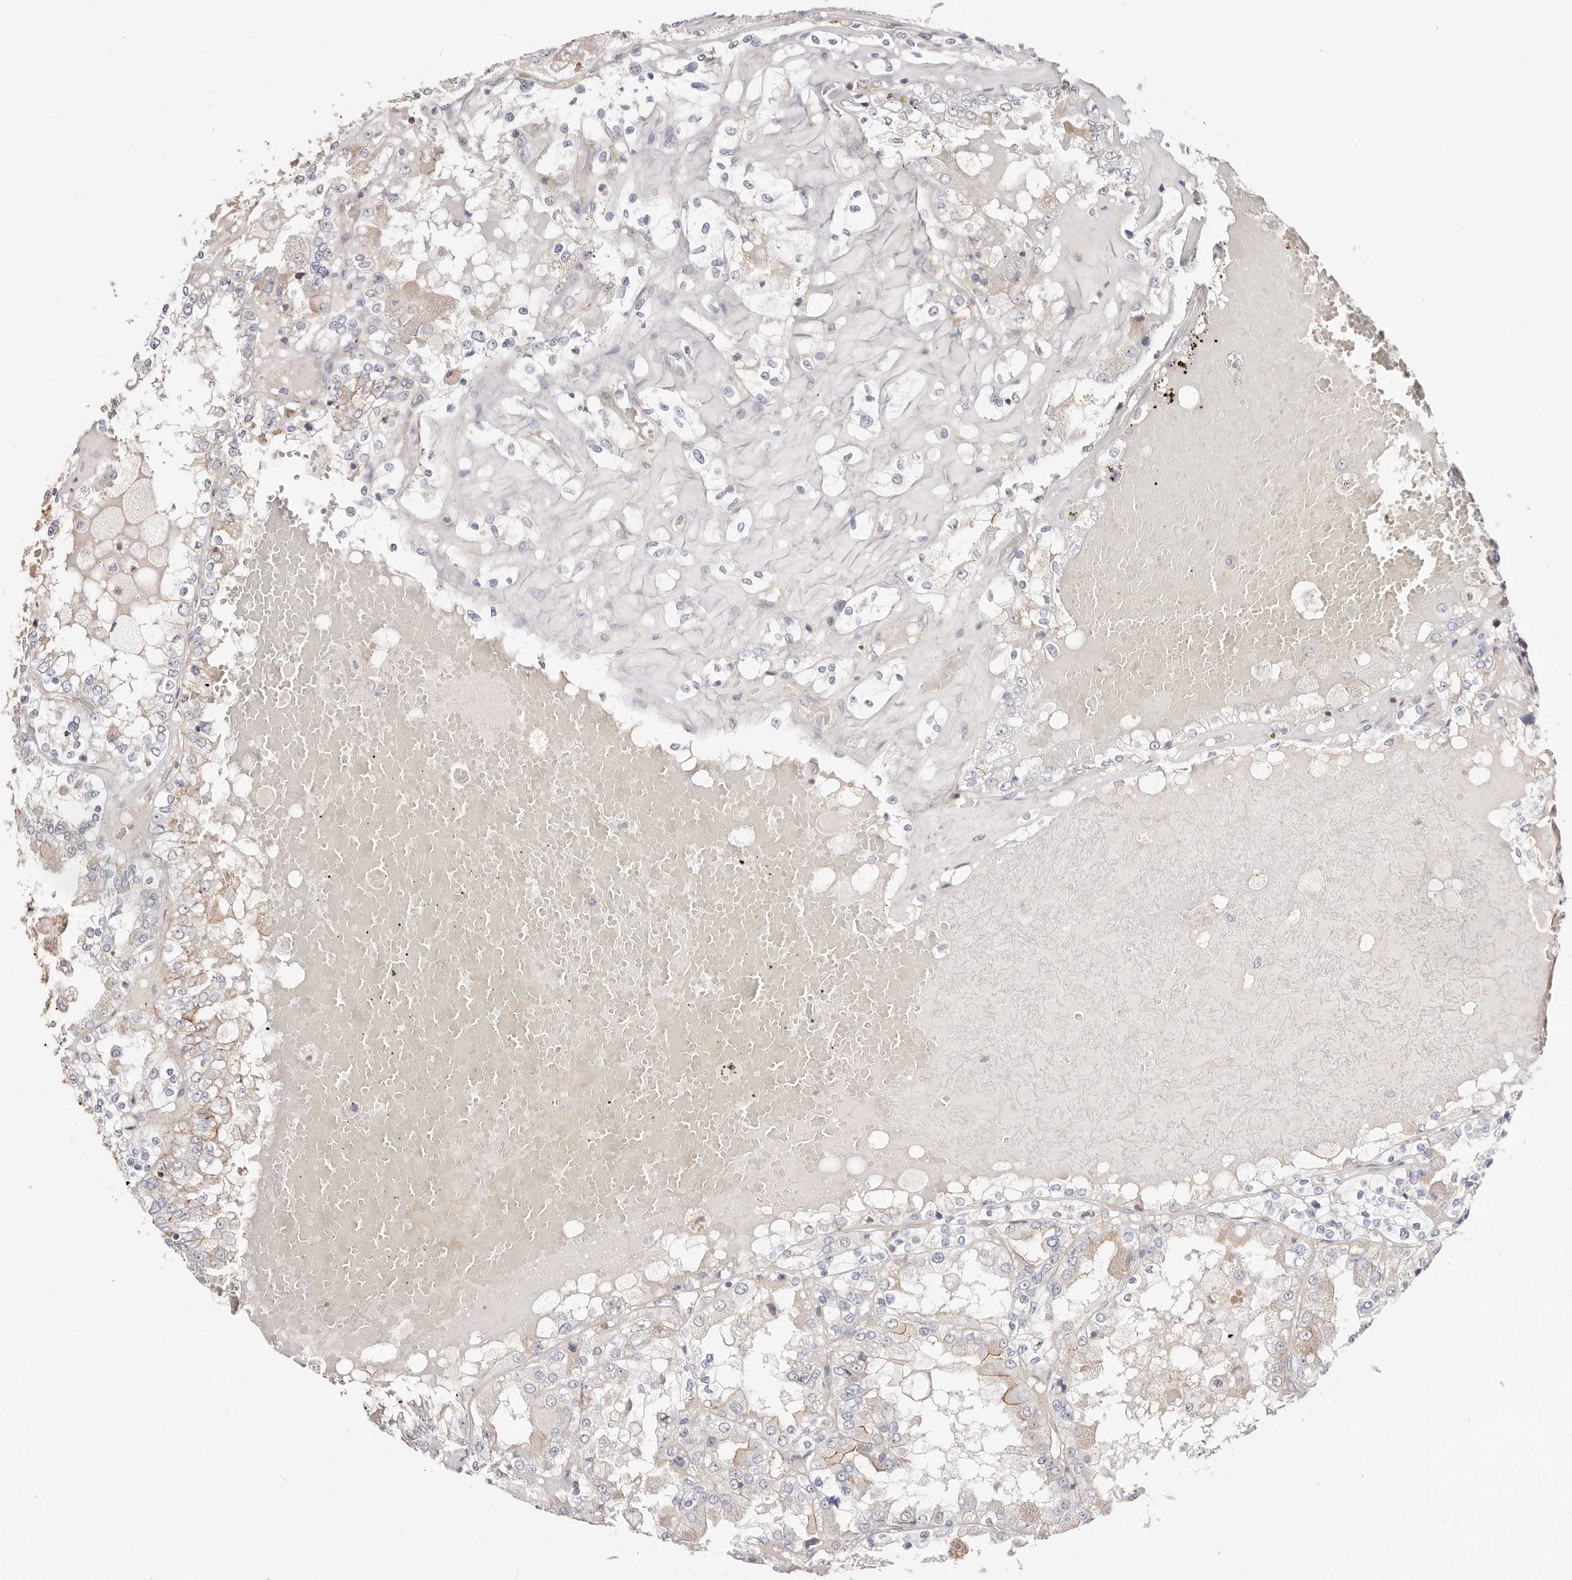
{"staining": {"intensity": "moderate", "quantity": "<25%", "location": "cytoplasmic/membranous"}, "tissue": "renal cancer", "cell_type": "Tumor cells", "image_type": "cancer", "snomed": [{"axis": "morphology", "description": "Adenocarcinoma, NOS"}, {"axis": "topography", "description": "Kidney"}], "caption": "Moderate cytoplasmic/membranous positivity is seen in approximately <25% of tumor cells in renal cancer.", "gene": "SLC35B2", "patient": {"sex": "female", "age": 56}}